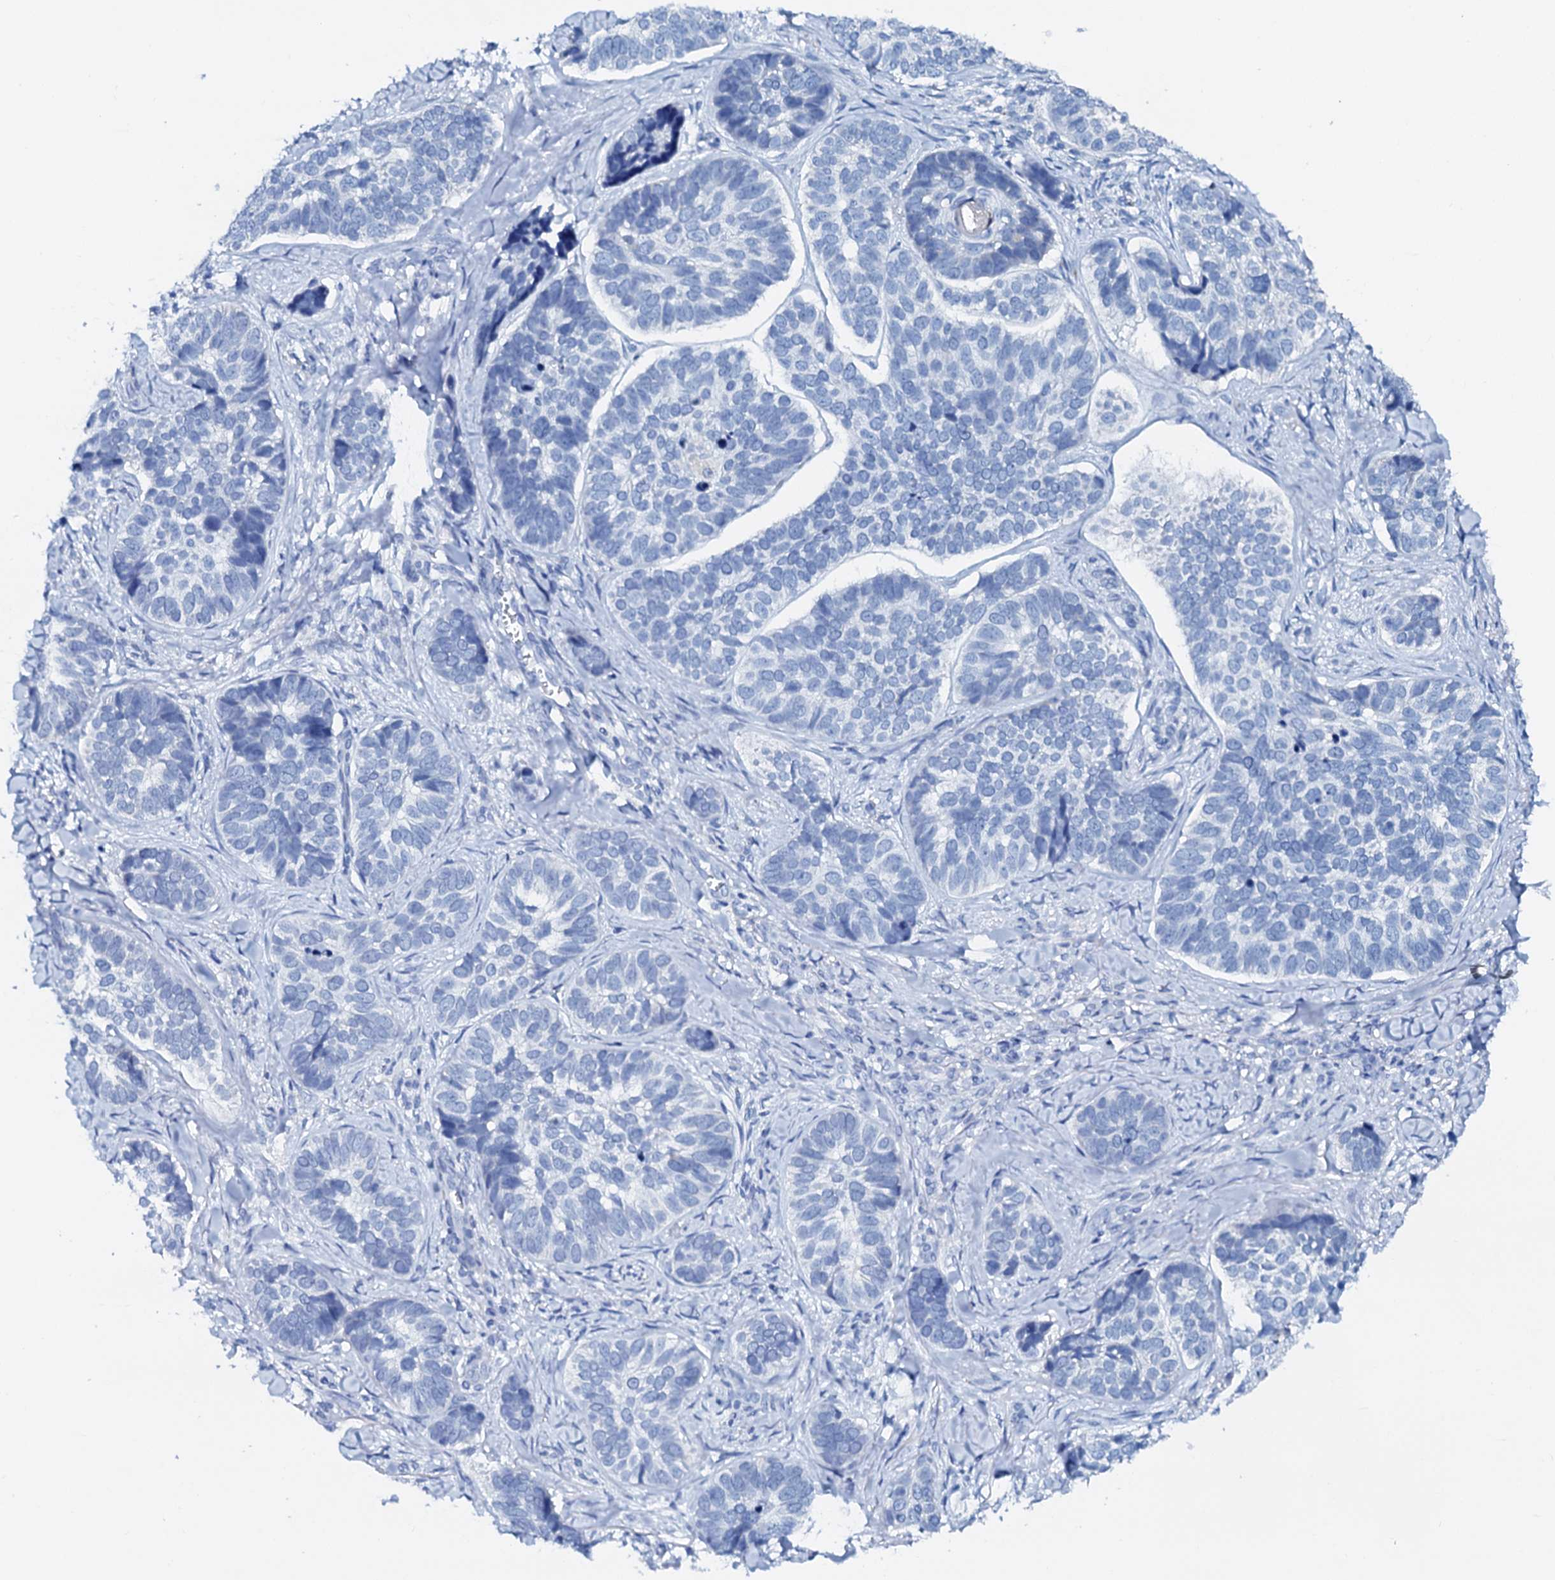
{"staining": {"intensity": "negative", "quantity": "none", "location": "none"}, "tissue": "skin cancer", "cell_type": "Tumor cells", "image_type": "cancer", "snomed": [{"axis": "morphology", "description": "Basal cell carcinoma"}, {"axis": "topography", "description": "Skin"}], "caption": "The immunohistochemistry (IHC) photomicrograph has no significant staining in tumor cells of skin basal cell carcinoma tissue.", "gene": "AMER2", "patient": {"sex": "male", "age": 62}}